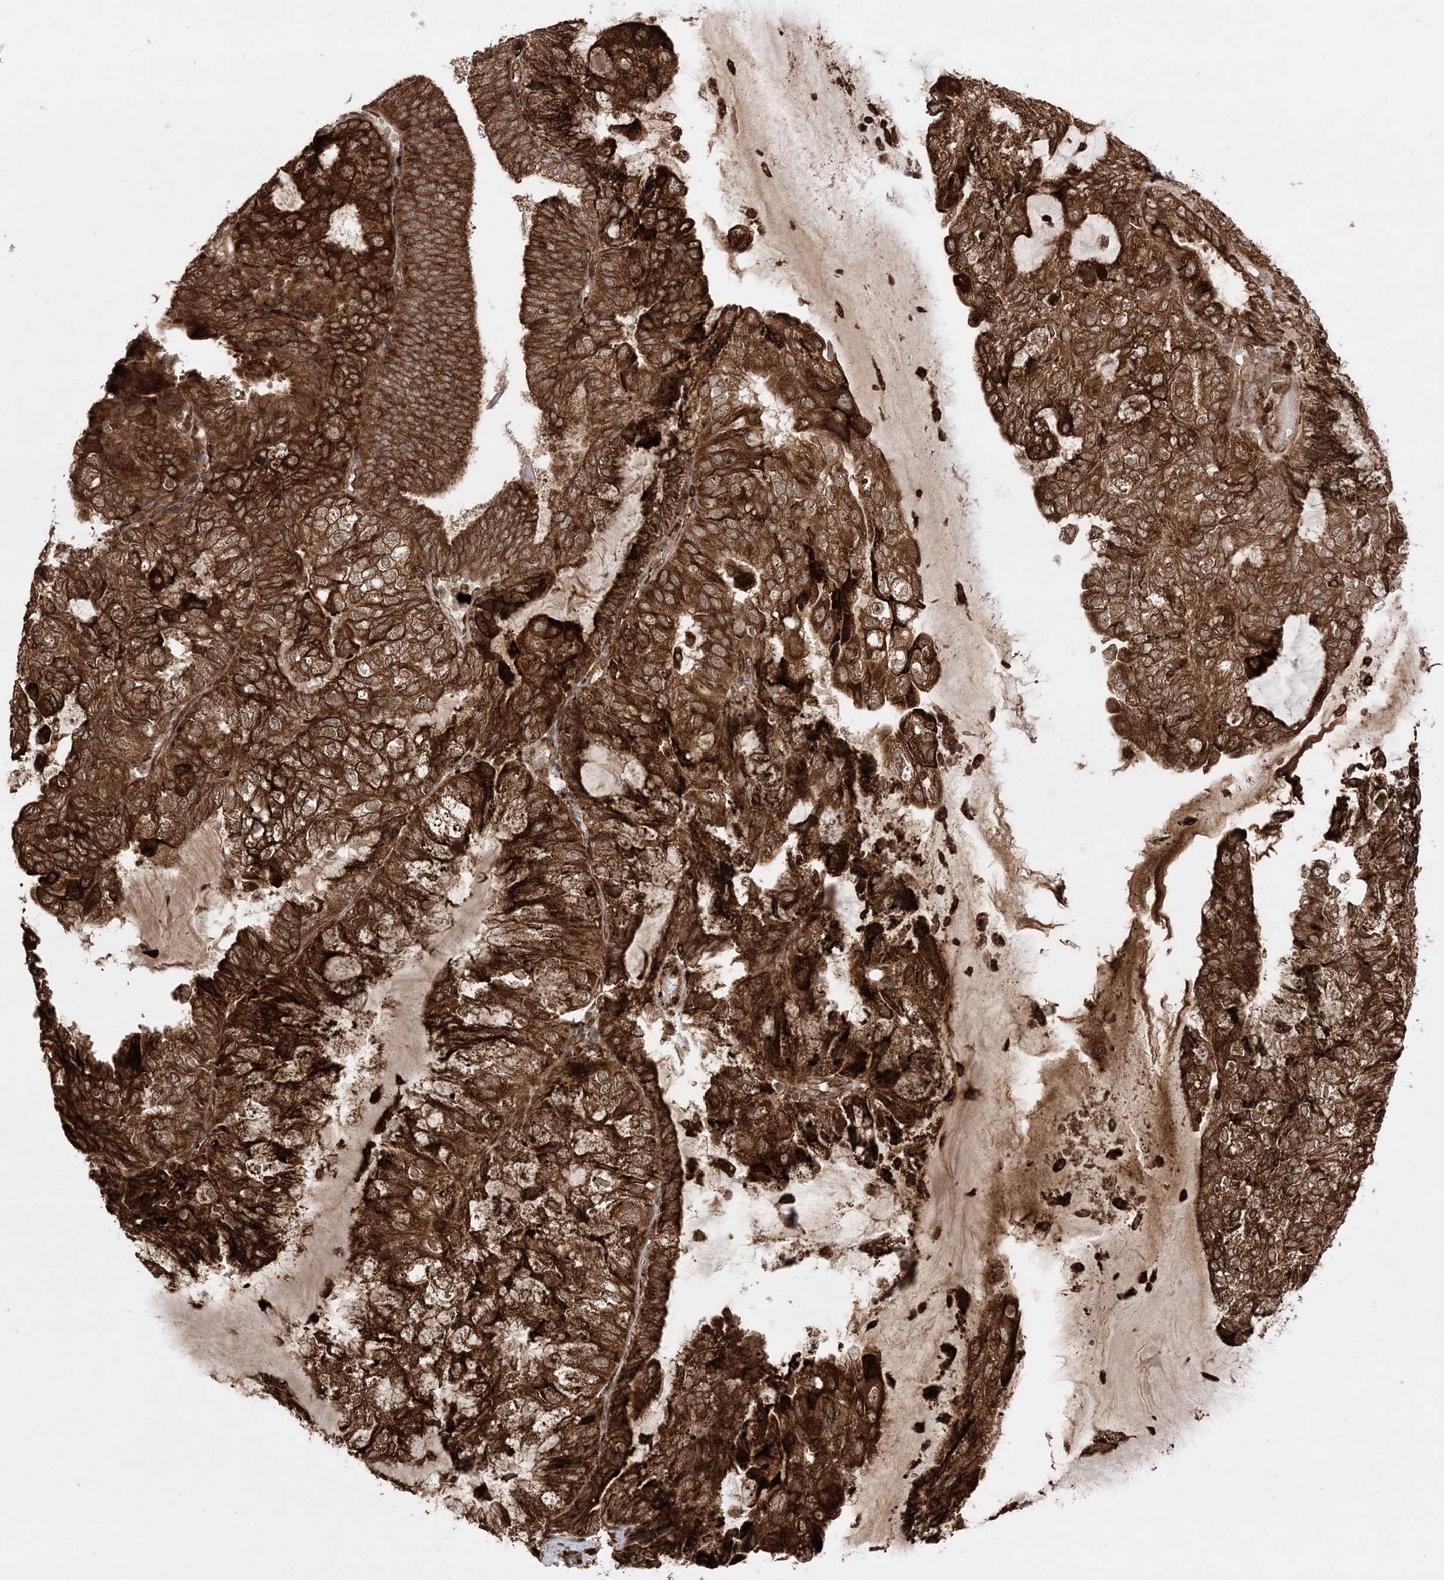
{"staining": {"intensity": "strong", "quantity": ">75%", "location": "cytoplasmic/membranous,nuclear"}, "tissue": "endometrial cancer", "cell_type": "Tumor cells", "image_type": "cancer", "snomed": [{"axis": "morphology", "description": "Adenocarcinoma, NOS"}, {"axis": "topography", "description": "Endometrium"}], "caption": "IHC of human endometrial cancer reveals high levels of strong cytoplasmic/membranous and nuclear positivity in about >75% of tumor cells. (DAB IHC, brown staining for protein, blue staining for nuclei).", "gene": "EPC2", "patient": {"sex": "female", "age": 81}}